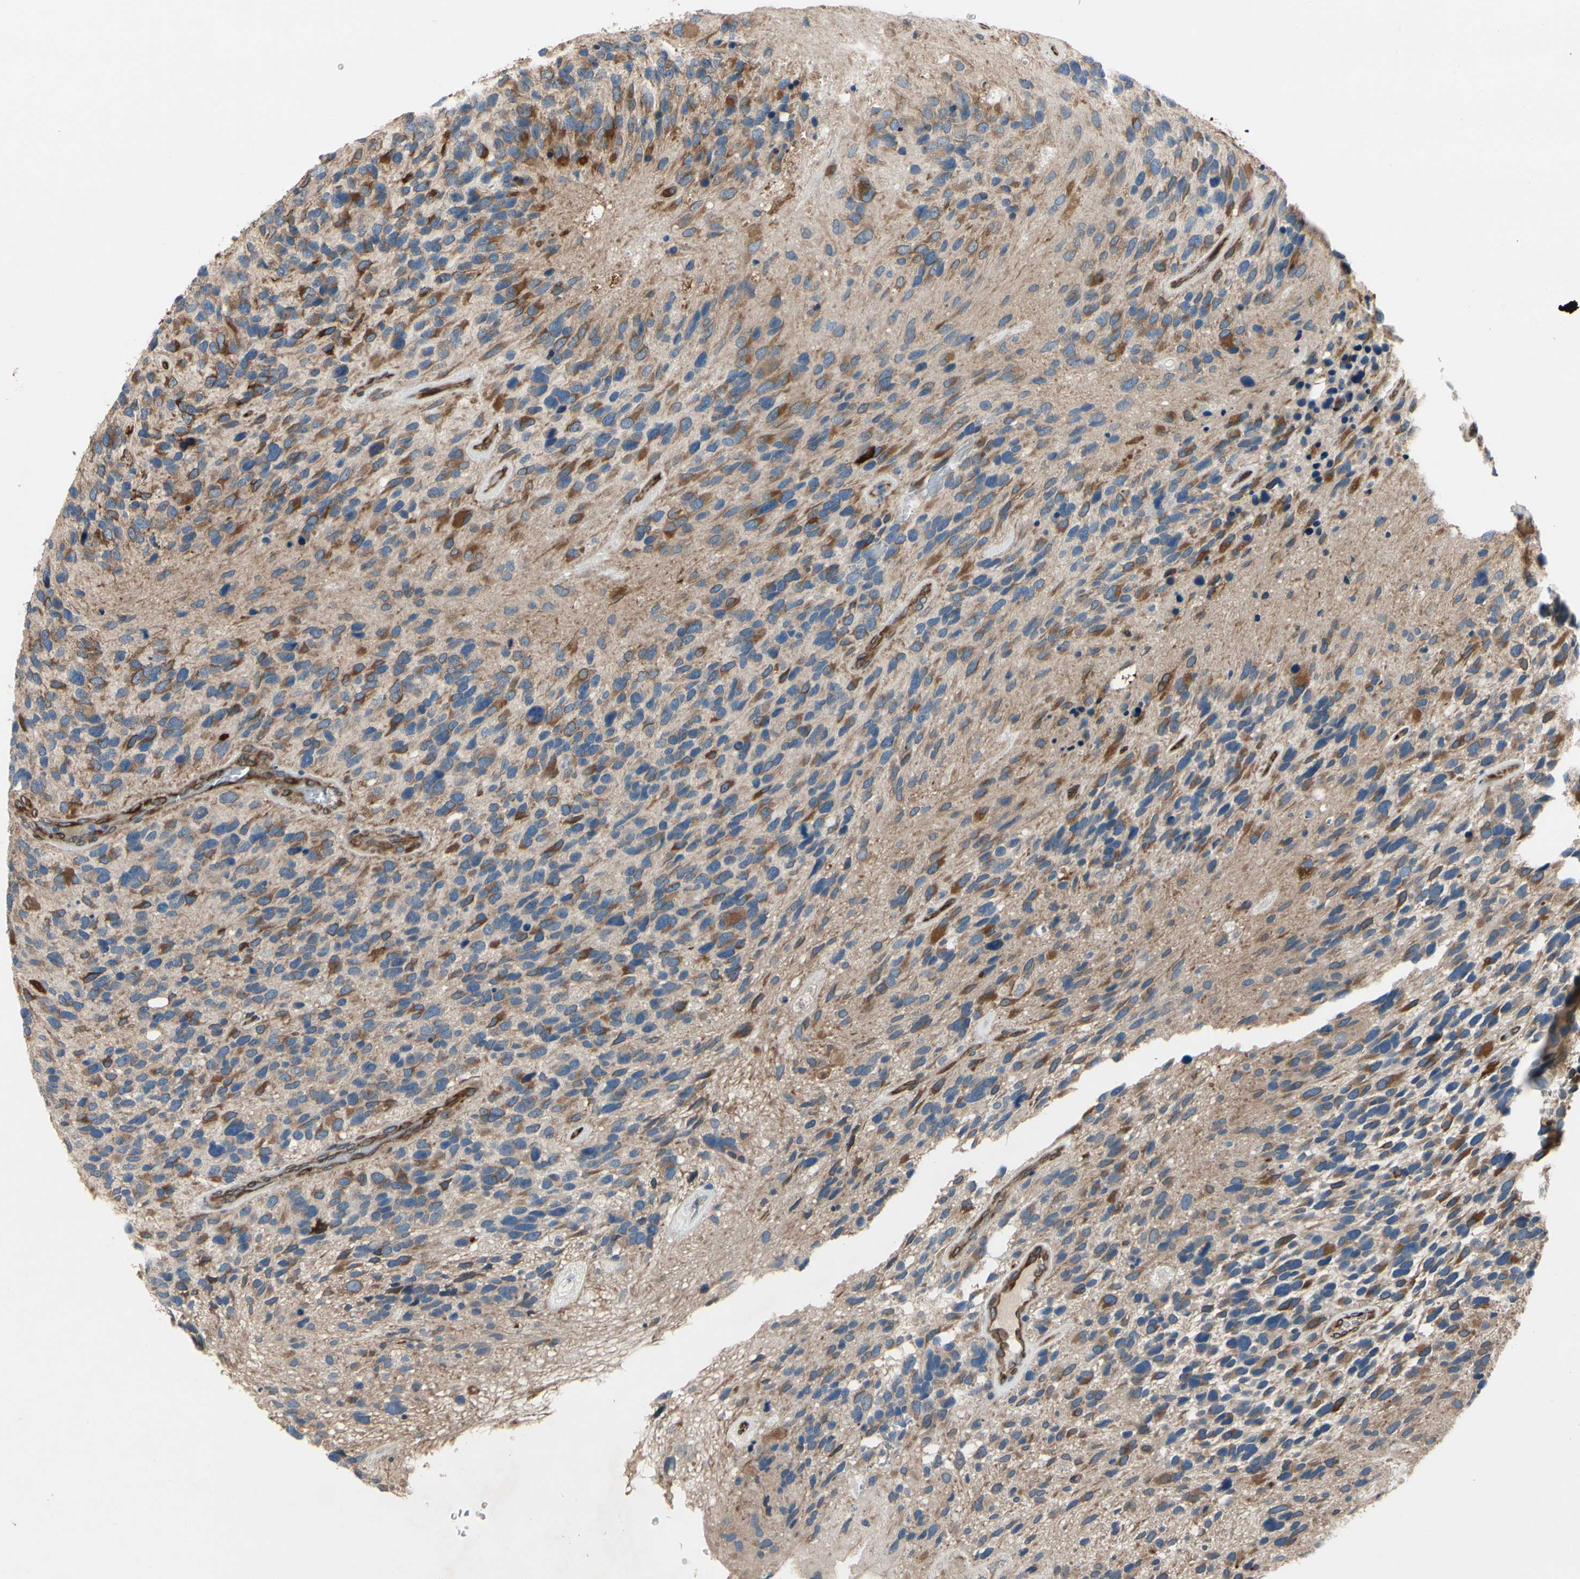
{"staining": {"intensity": "strong", "quantity": "<25%", "location": "cytoplasmic/membranous"}, "tissue": "glioma", "cell_type": "Tumor cells", "image_type": "cancer", "snomed": [{"axis": "morphology", "description": "Glioma, malignant, High grade"}, {"axis": "topography", "description": "Brain"}], "caption": "About <25% of tumor cells in glioma demonstrate strong cytoplasmic/membranous protein staining as visualized by brown immunohistochemical staining.", "gene": "PRXL2A", "patient": {"sex": "female", "age": 58}}